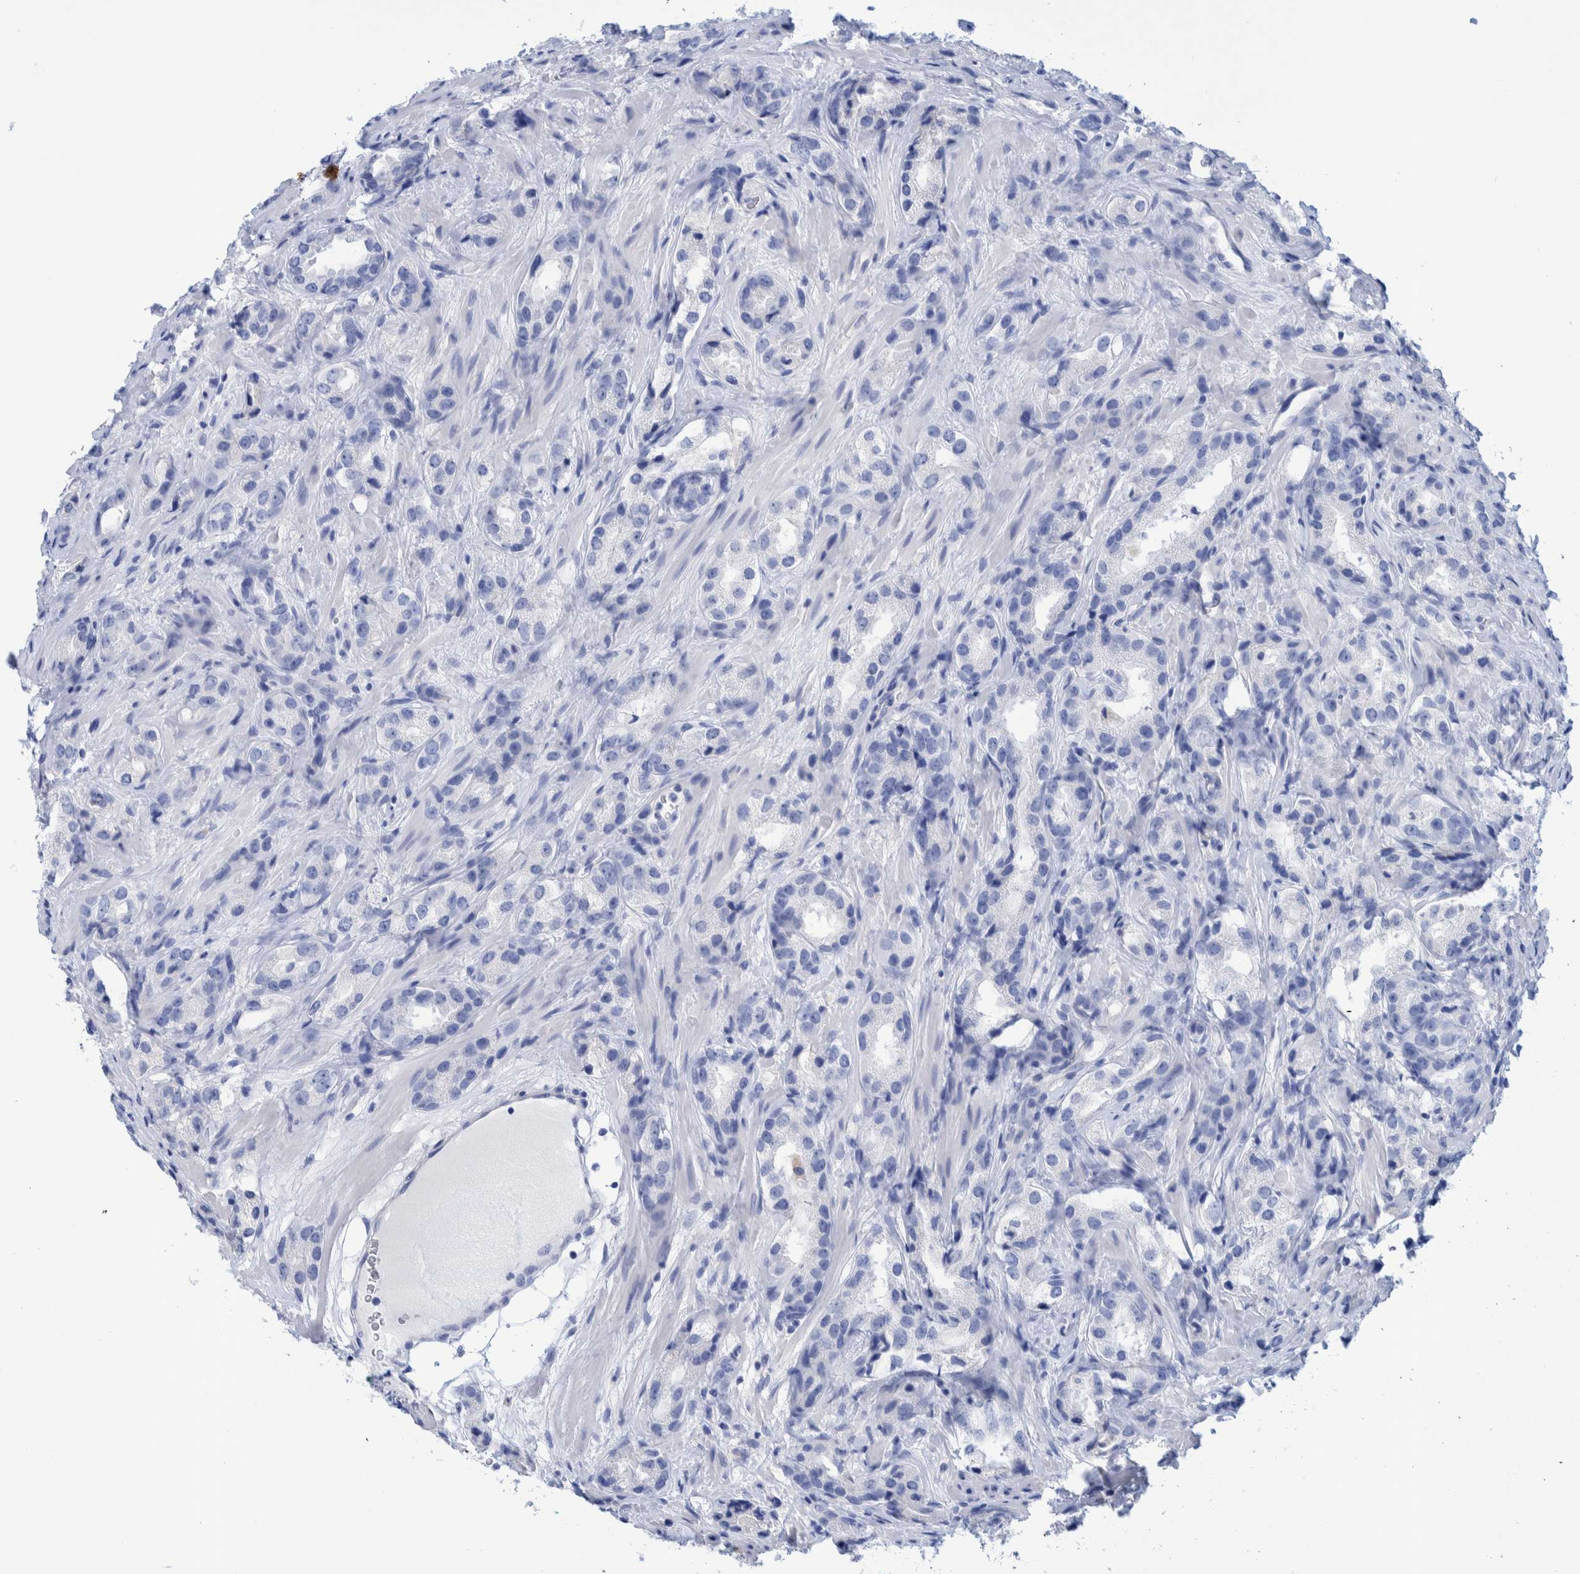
{"staining": {"intensity": "negative", "quantity": "none", "location": "none"}, "tissue": "prostate cancer", "cell_type": "Tumor cells", "image_type": "cancer", "snomed": [{"axis": "morphology", "description": "Adenocarcinoma, High grade"}, {"axis": "topography", "description": "Prostate"}], "caption": "Immunohistochemistry image of neoplastic tissue: high-grade adenocarcinoma (prostate) stained with DAB displays no significant protein positivity in tumor cells.", "gene": "PERP", "patient": {"sex": "male", "age": 63}}